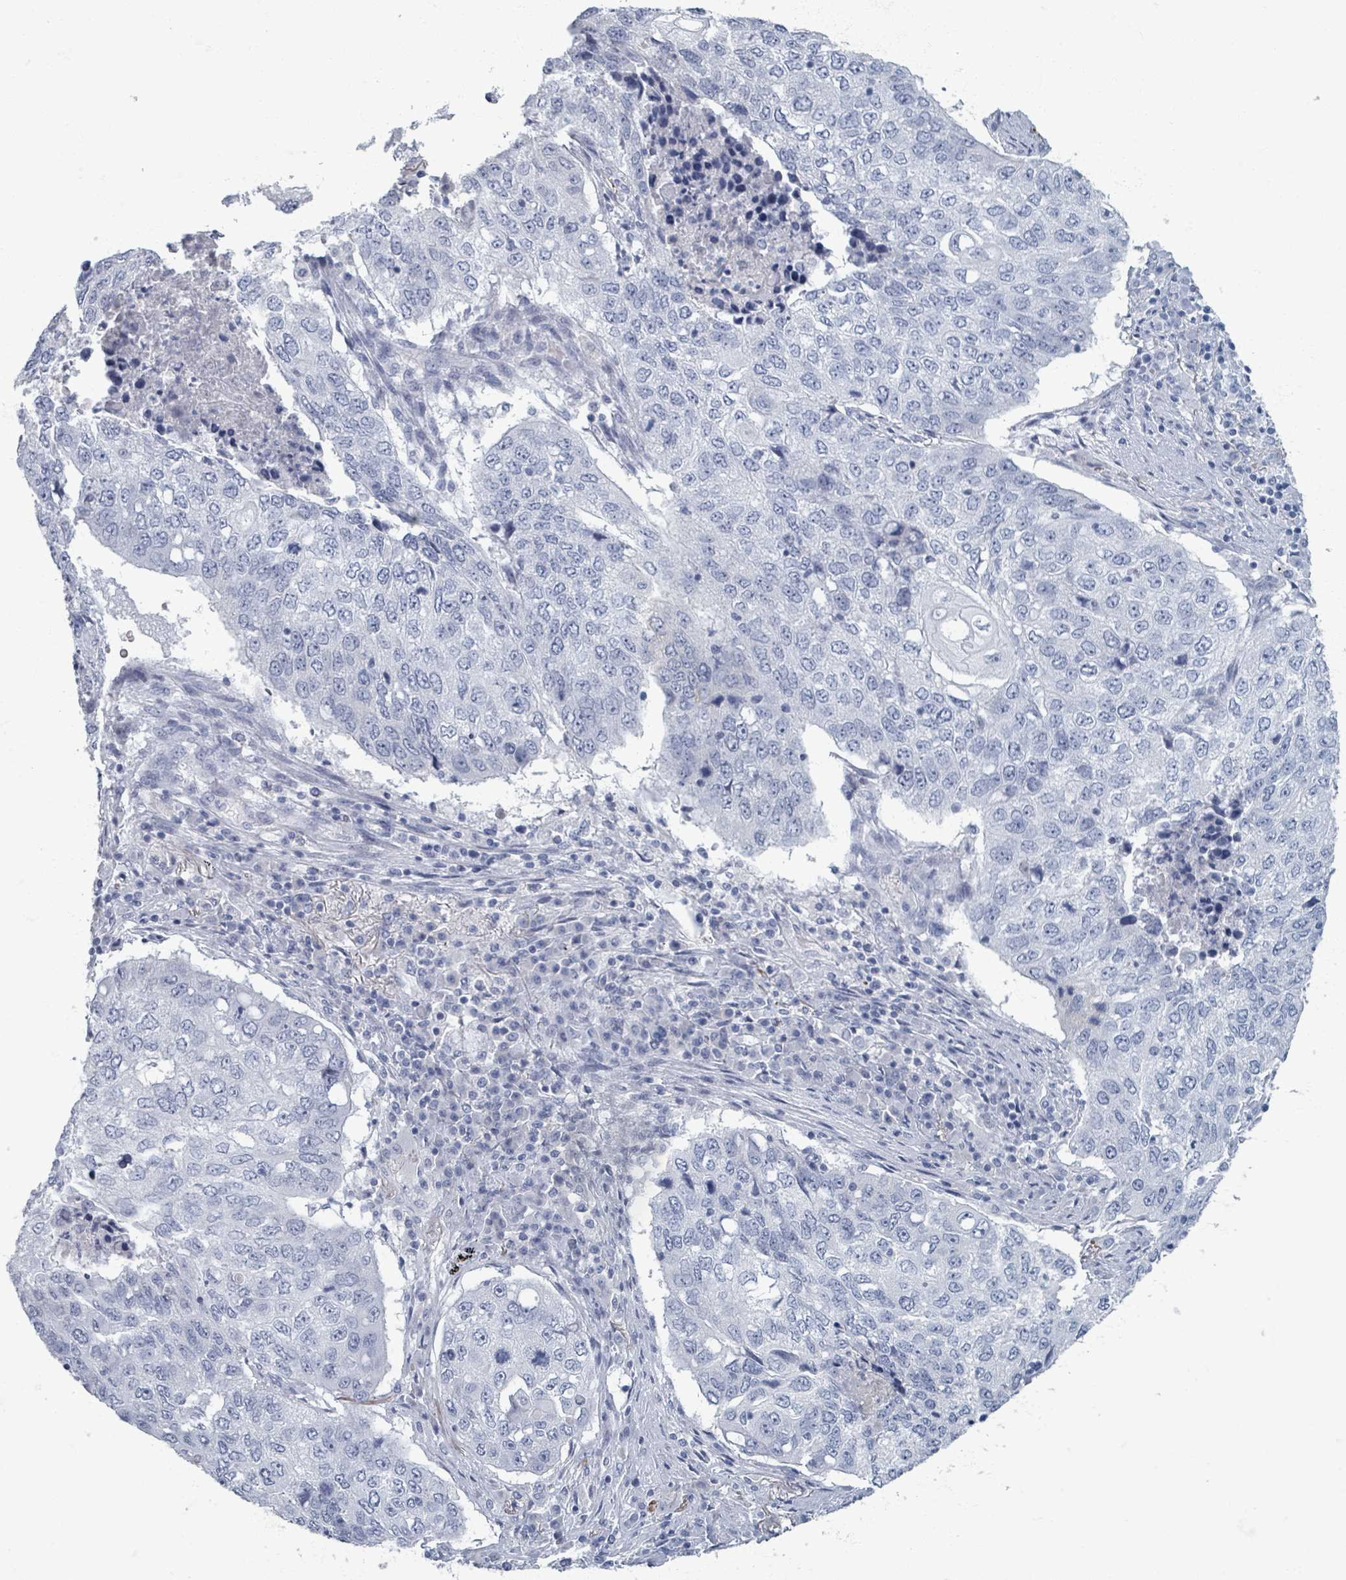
{"staining": {"intensity": "negative", "quantity": "none", "location": "none"}, "tissue": "lung cancer", "cell_type": "Tumor cells", "image_type": "cancer", "snomed": [{"axis": "morphology", "description": "Squamous cell carcinoma, NOS"}, {"axis": "topography", "description": "Lung"}], "caption": "The micrograph reveals no significant staining in tumor cells of lung cancer.", "gene": "TAS2R1", "patient": {"sex": "female", "age": 63}}